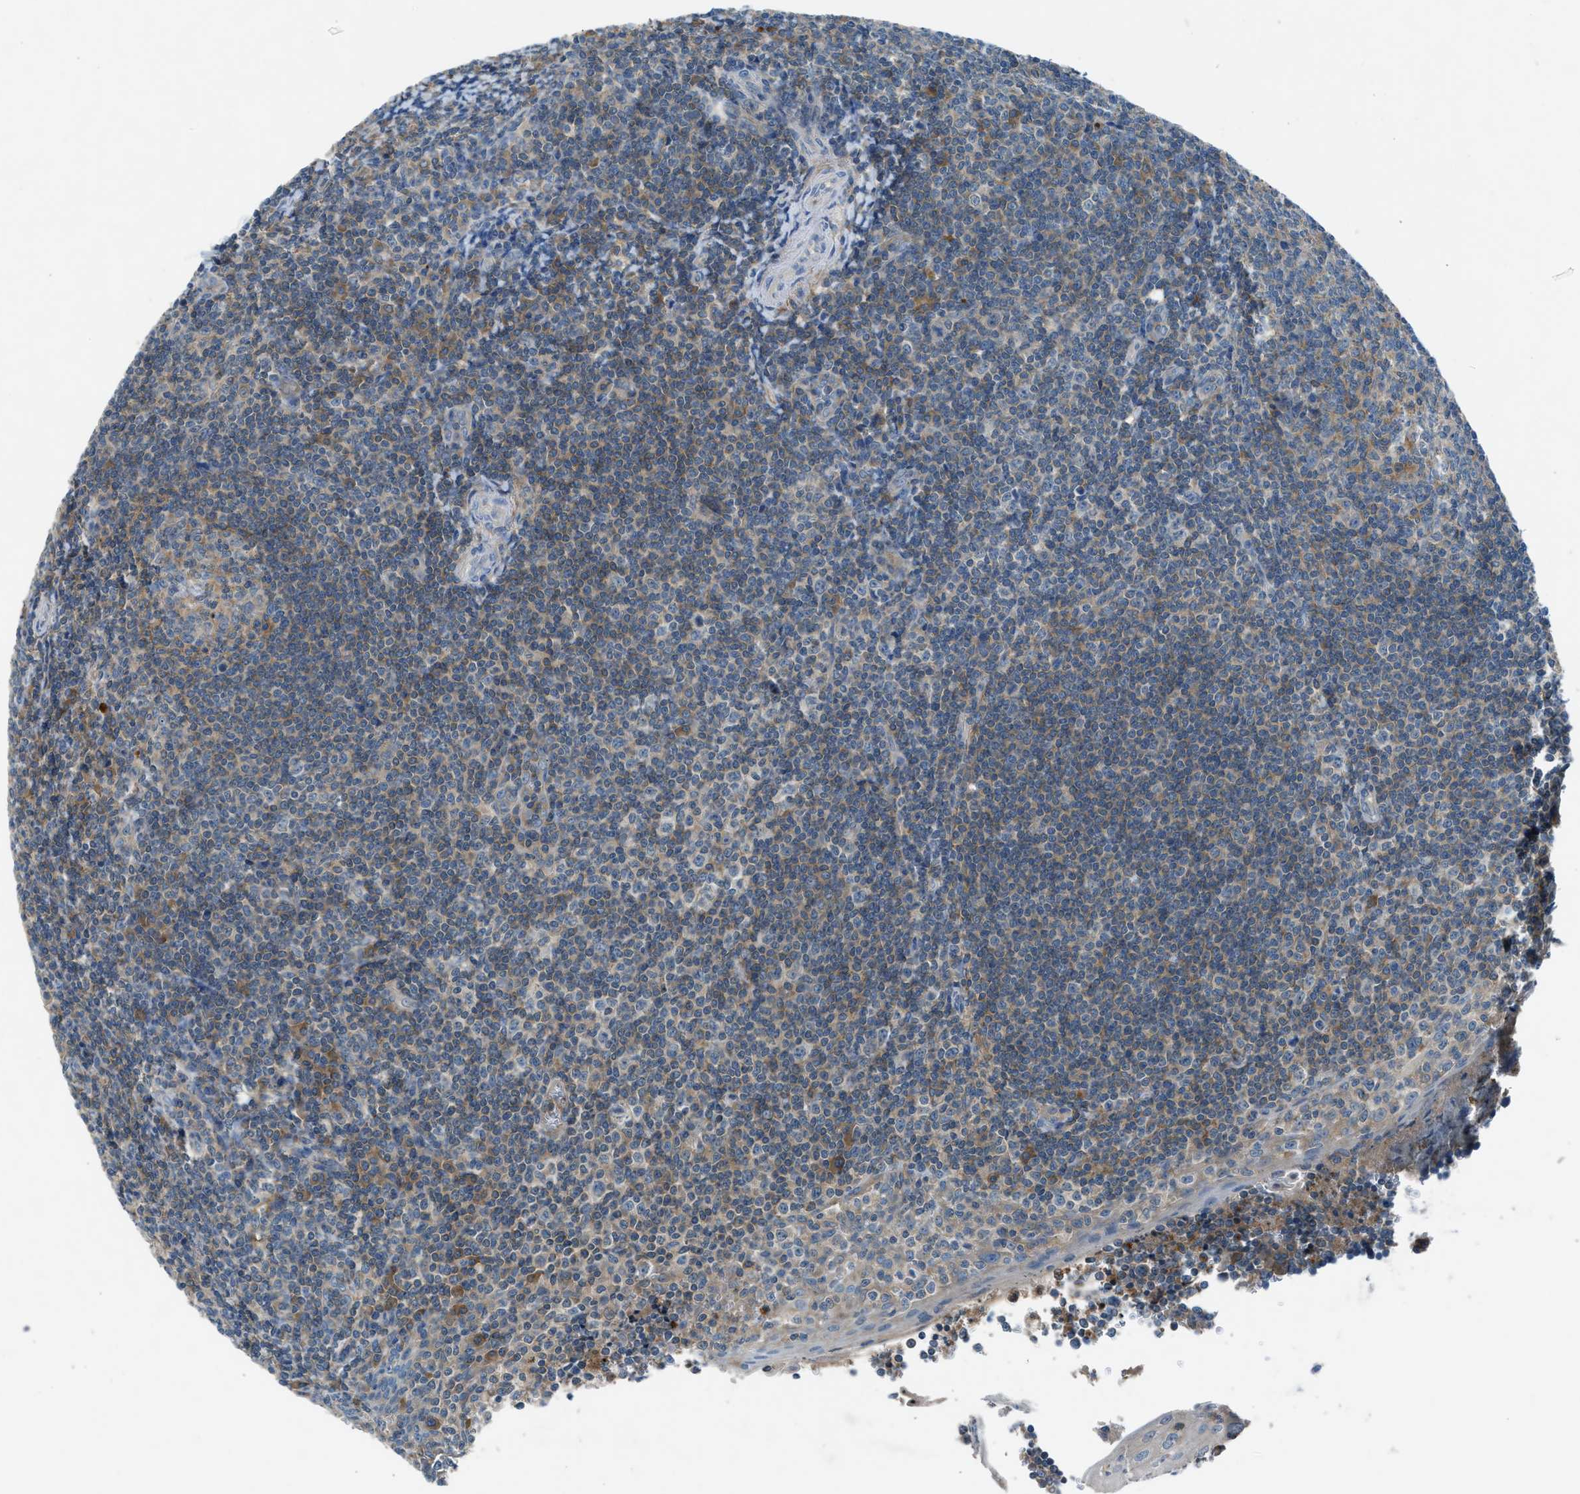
{"staining": {"intensity": "weak", "quantity": "25%-75%", "location": "cytoplasmic/membranous"}, "tissue": "tonsil", "cell_type": "Germinal center cells", "image_type": "normal", "snomed": [{"axis": "morphology", "description": "Normal tissue, NOS"}, {"axis": "topography", "description": "Tonsil"}], "caption": "DAB (3,3'-diaminobenzidine) immunohistochemical staining of unremarkable tonsil reveals weak cytoplasmic/membranous protein positivity in about 25%-75% of germinal center cells. (IHC, brightfield microscopy, high magnification).", "gene": "BMP1", "patient": {"sex": "male", "age": 37}}